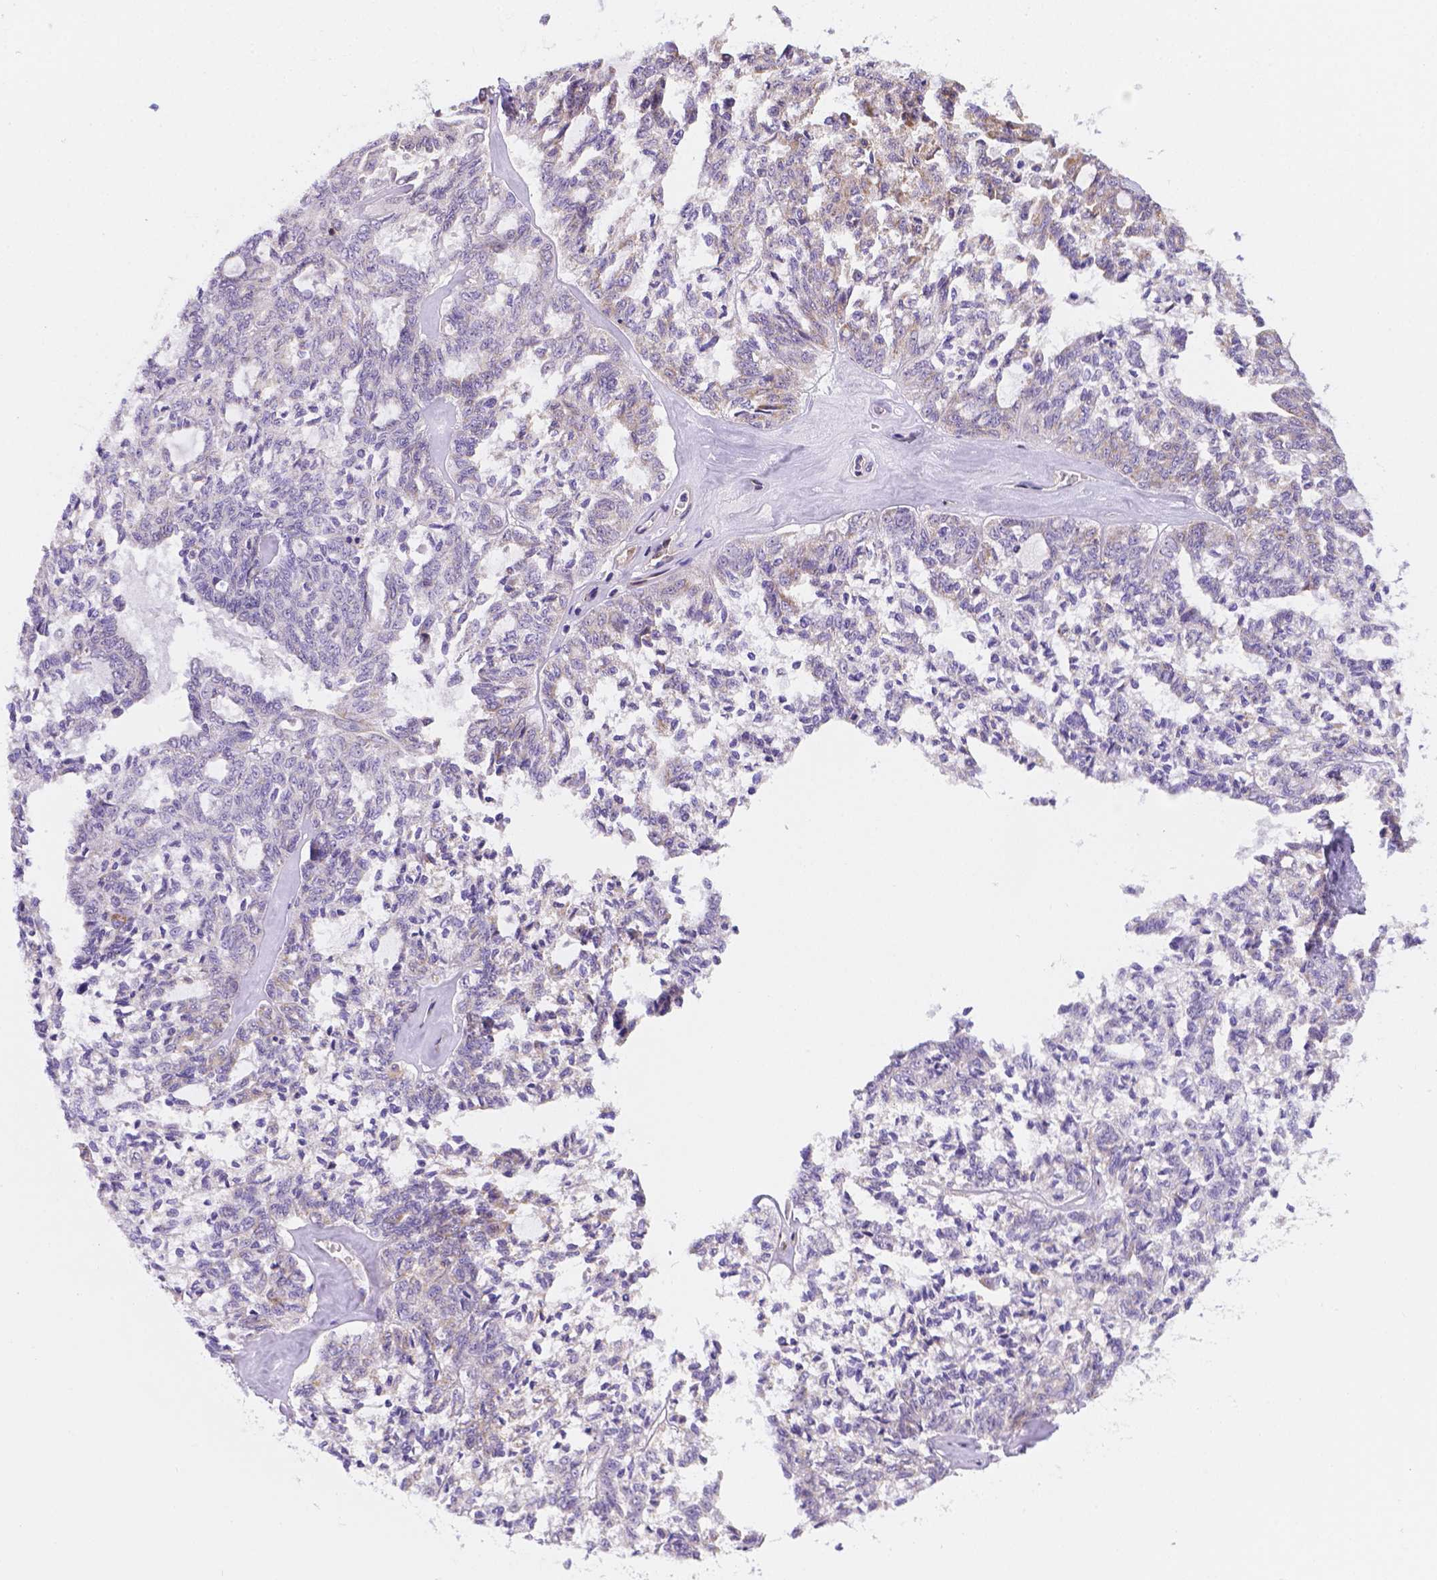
{"staining": {"intensity": "weak", "quantity": "<25%", "location": "cytoplasmic/membranous"}, "tissue": "ovarian cancer", "cell_type": "Tumor cells", "image_type": "cancer", "snomed": [{"axis": "morphology", "description": "Cystadenocarcinoma, serous, NOS"}, {"axis": "topography", "description": "Ovary"}], "caption": "A photomicrograph of ovarian serous cystadenocarcinoma stained for a protein displays no brown staining in tumor cells.", "gene": "NXPE2", "patient": {"sex": "female", "age": 71}}